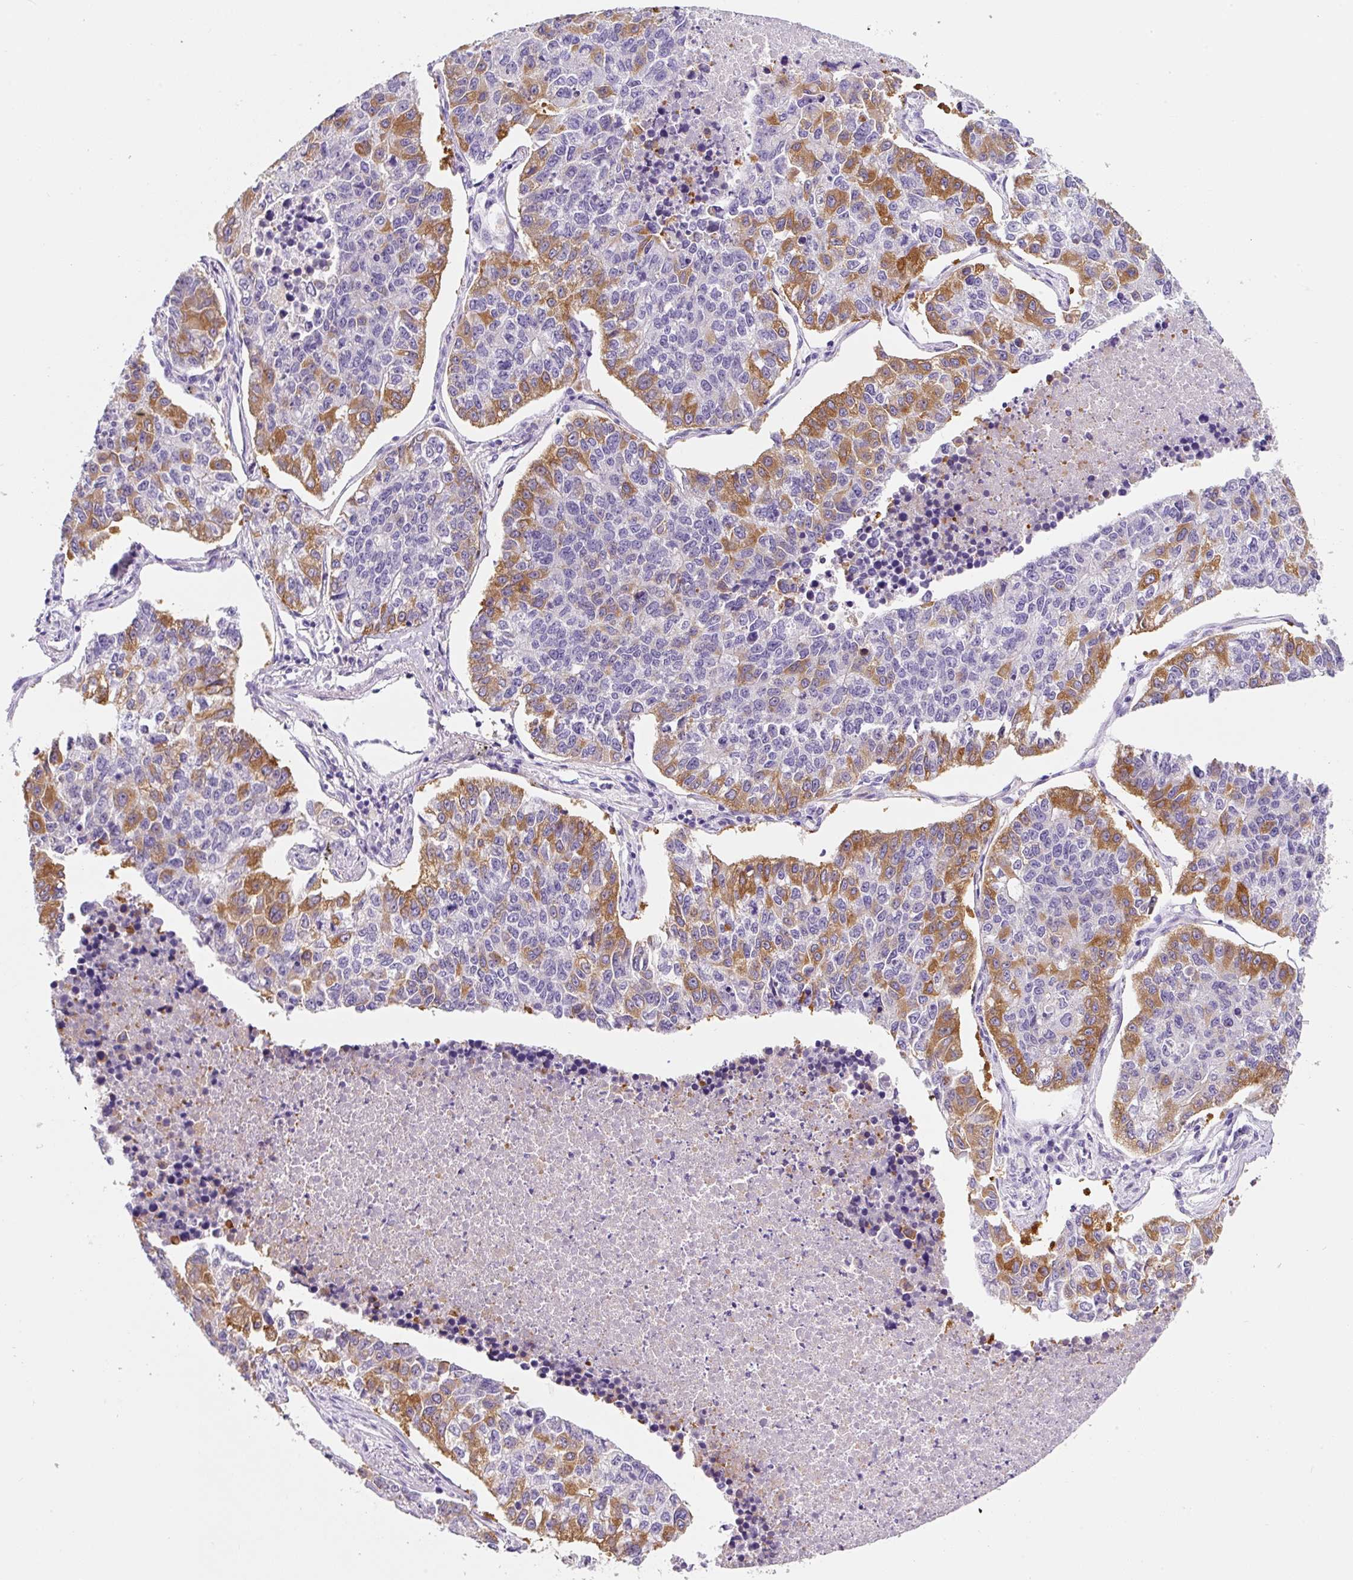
{"staining": {"intensity": "moderate", "quantity": "25%-75%", "location": "cytoplasmic/membranous"}, "tissue": "lung cancer", "cell_type": "Tumor cells", "image_type": "cancer", "snomed": [{"axis": "morphology", "description": "Adenocarcinoma, NOS"}, {"axis": "topography", "description": "Lung"}], "caption": "The histopathology image exhibits immunohistochemical staining of lung cancer. There is moderate cytoplasmic/membranous positivity is identified in approximately 25%-75% of tumor cells. The protein of interest is stained brown, and the nuclei are stained in blue (DAB (3,3'-diaminobenzidine) IHC with brightfield microscopy, high magnification).", "gene": "SYP", "patient": {"sex": "male", "age": 49}}